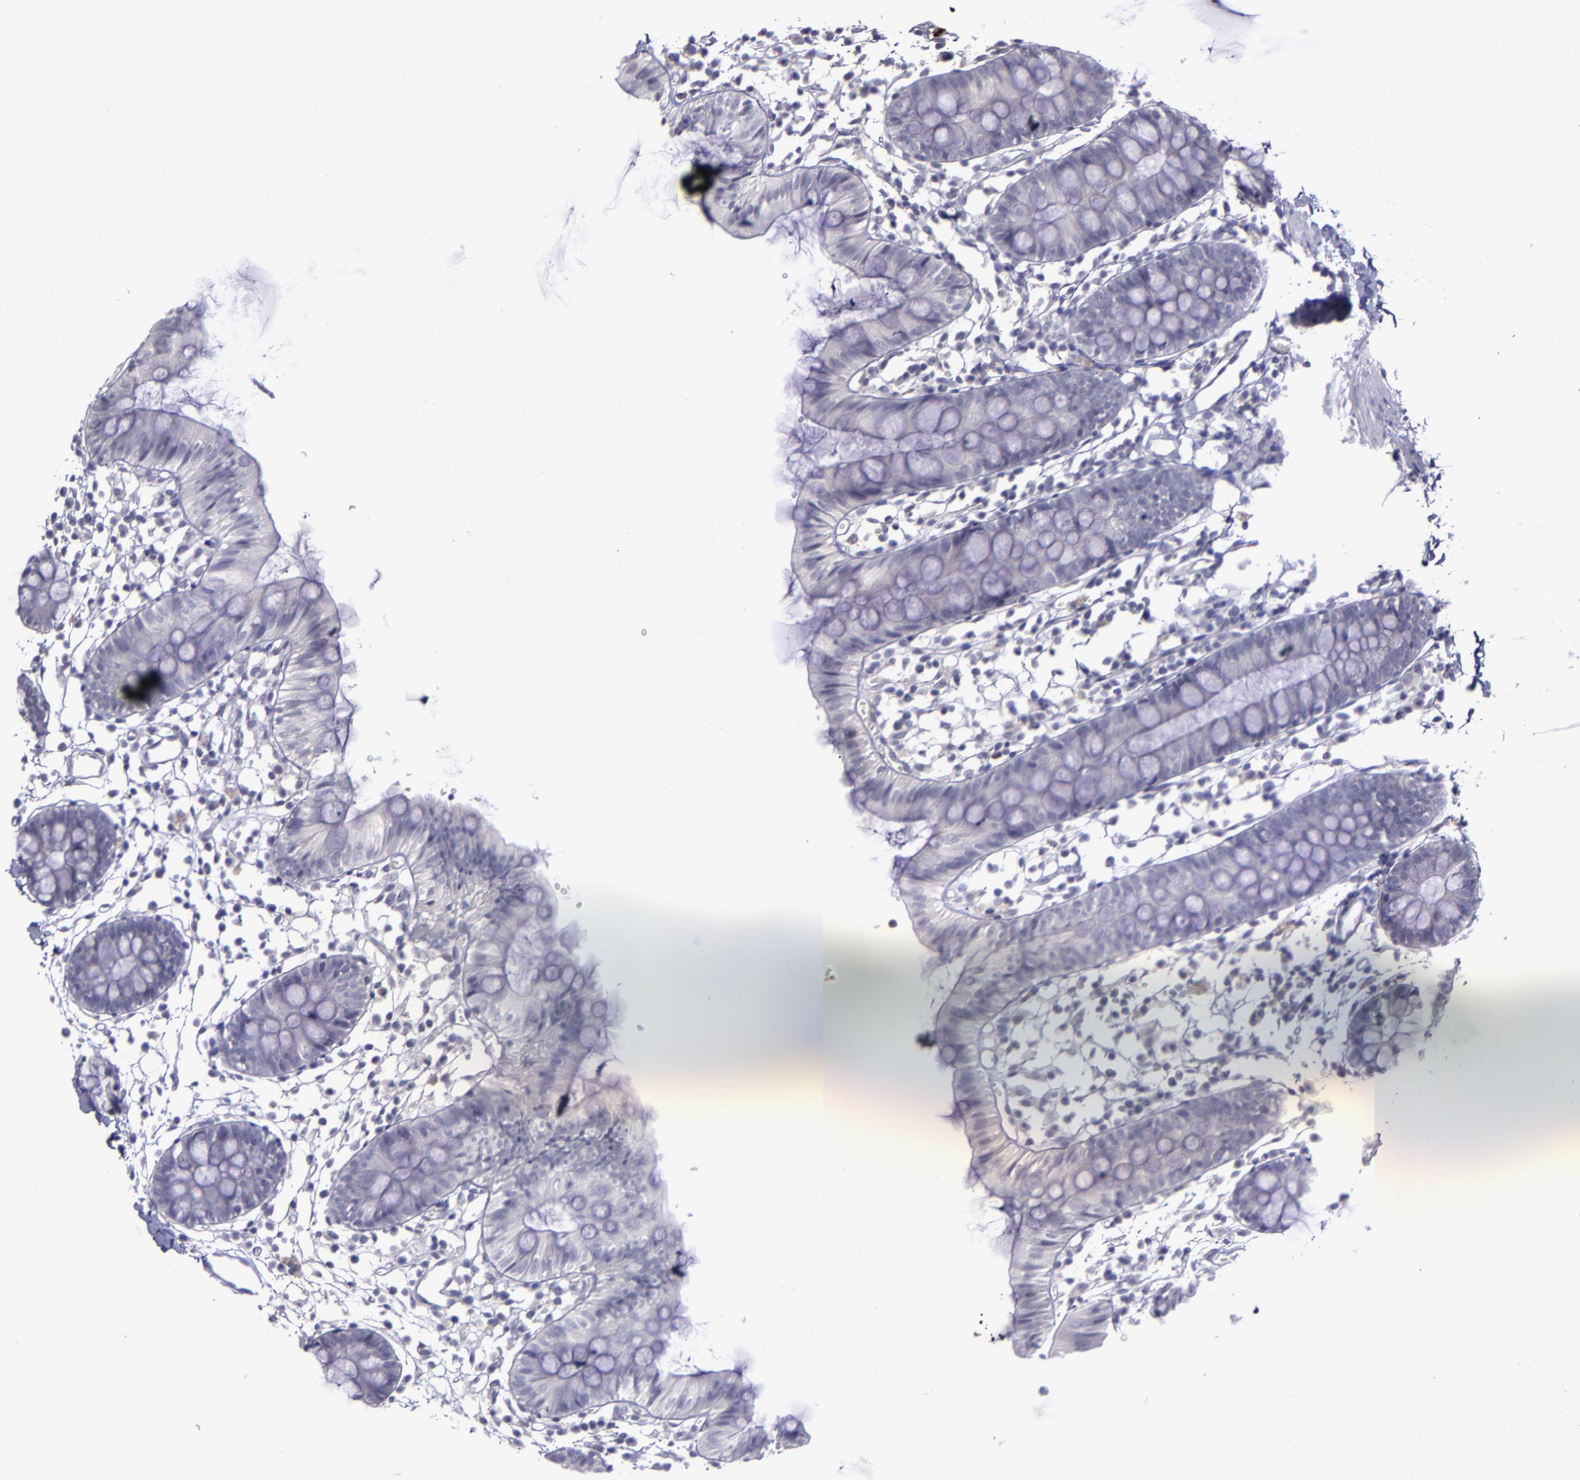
{"staining": {"intensity": "negative", "quantity": "none", "location": "none"}, "tissue": "colon", "cell_type": "Endothelial cells", "image_type": "normal", "snomed": [{"axis": "morphology", "description": "Normal tissue, NOS"}, {"axis": "topography", "description": "Colon"}], "caption": "DAB (3,3'-diaminobenzidine) immunohistochemical staining of benign human colon shows no significant staining in endothelial cells.", "gene": "MASP1", "patient": {"sex": "male", "age": 14}}